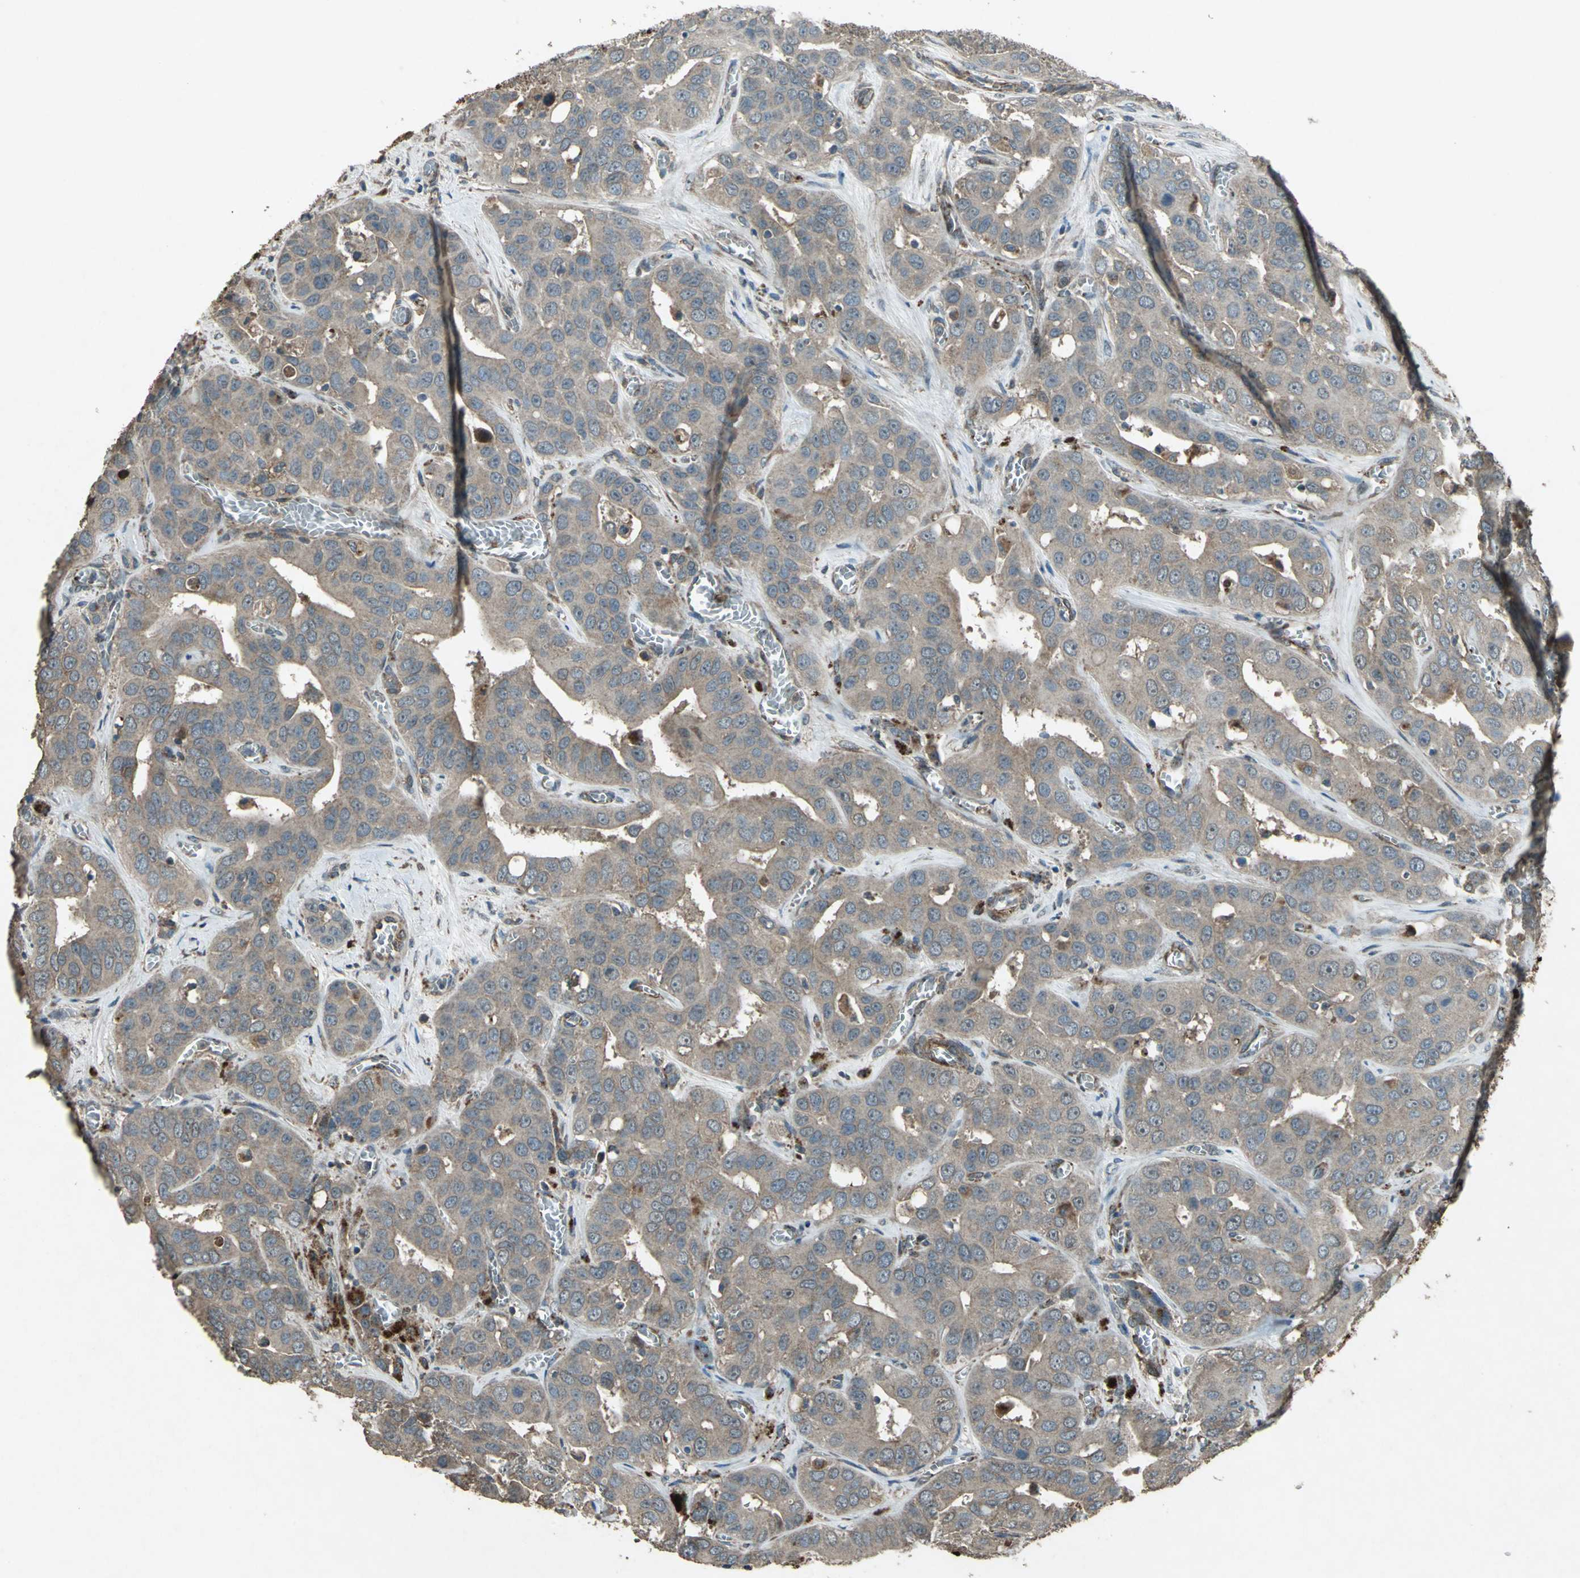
{"staining": {"intensity": "weak", "quantity": ">75%", "location": "cytoplasmic/membranous"}, "tissue": "liver cancer", "cell_type": "Tumor cells", "image_type": "cancer", "snomed": [{"axis": "morphology", "description": "Cholangiocarcinoma"}, {"axis": "topography", "description": "Liver"}], "caption": "Human liver cancer (cholangiocarcinoma) stained with a protein marker demonstrates weak staining in tumor cells.", "gene": "SEPTIN4", "patient": {"sex": "female", "age": 52}}